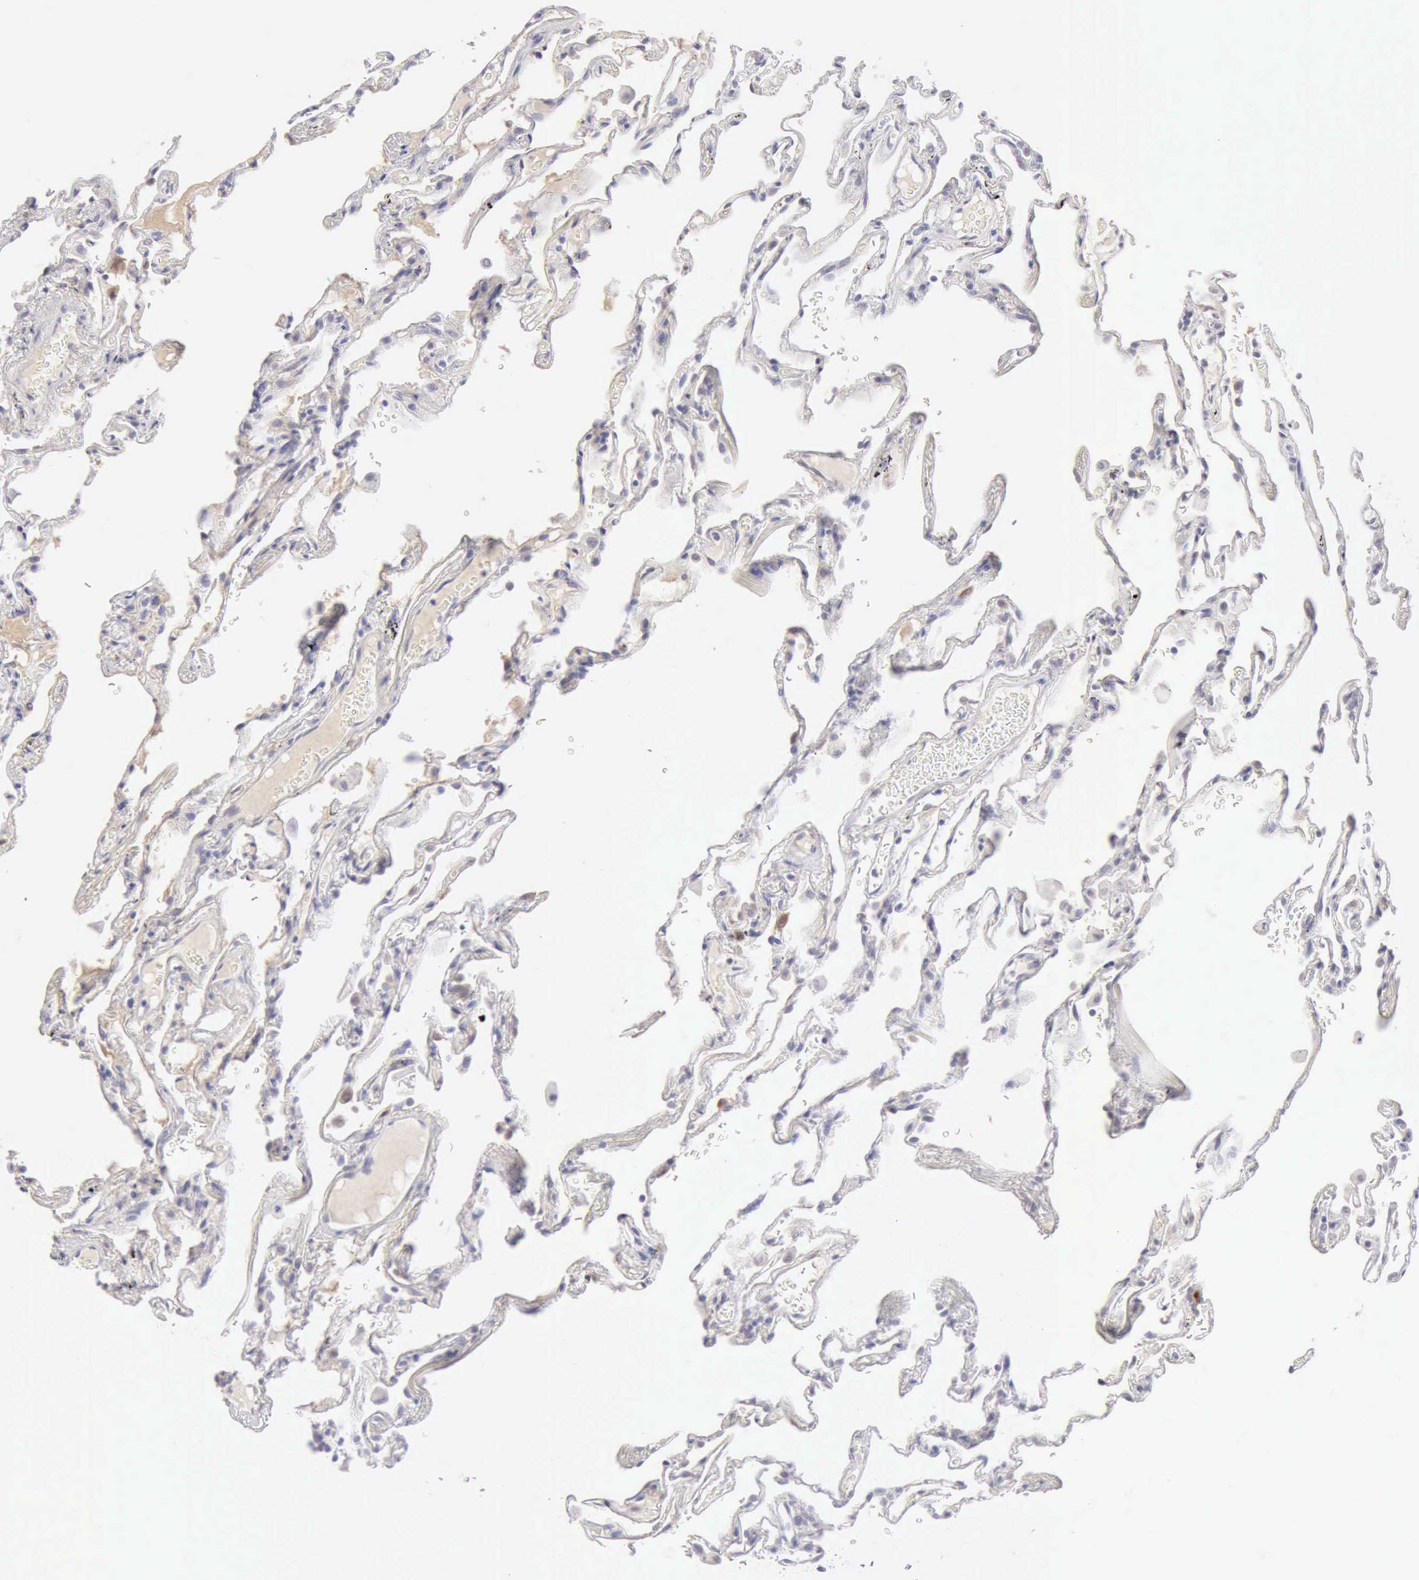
{"staining": {"intensity": "negative", "quantity": "none", "location": "none"}, "tissue": "lung", "cell_type": "Alveolar cells", "image_type": "normal", "snomed": [{"axis": "morphology", "description": "Normal tissue, NOS"}, {"axis": "morphology", "description": "Inflammation, NOS"}, {"axis": "topography", "description": "Lung"}], "caption": "Human lung stained for a protein using immunohistochemistry reveals no expression in alveolar cells.", "gene": "RNASE1", "patient": {"sex": "male", "age": 69}}